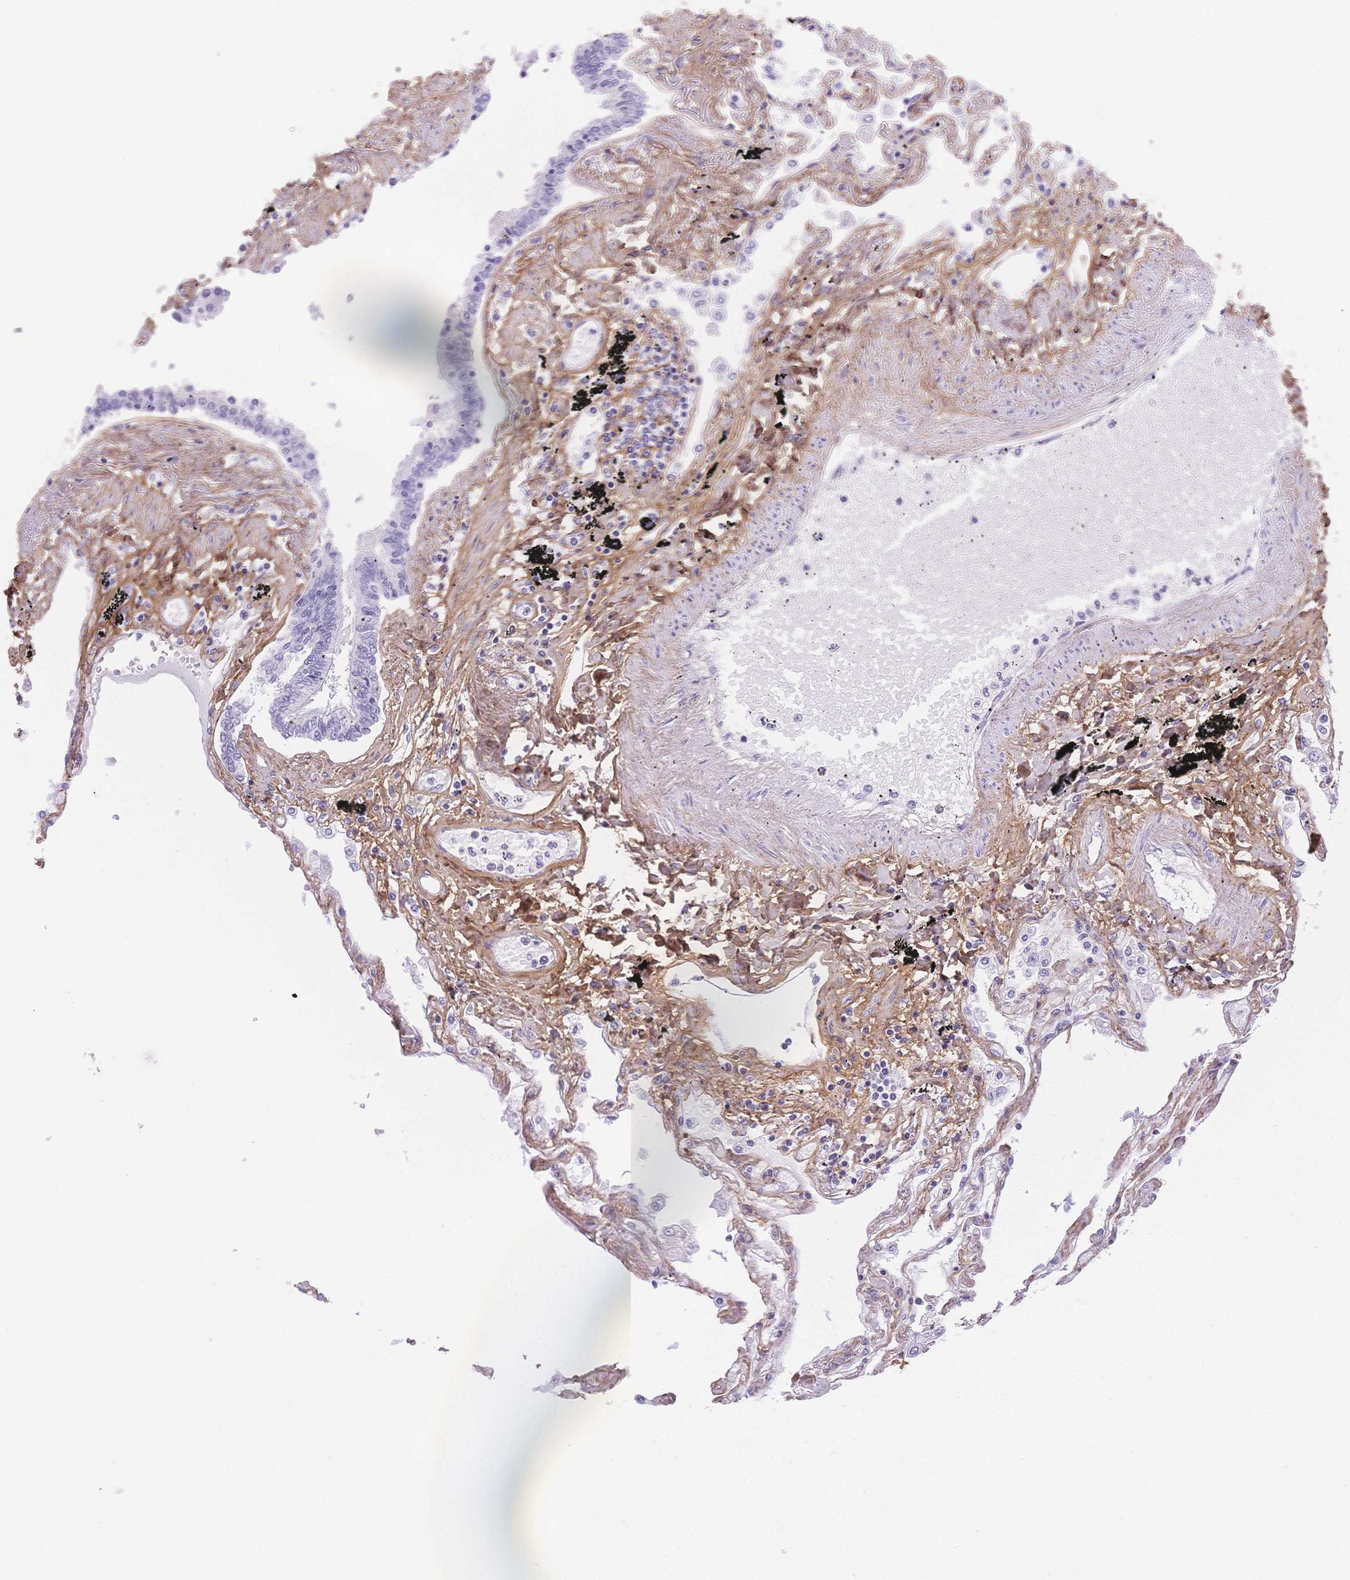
{"staining": {"intensity": "negative", "quantity": "none", "location": "none"}, "tissue": "lung", "cell_type": "Alveolar cells", "image_type": "normal", "snomed": [{"axis": "morphology", "description": "Normal tissue, NOS"}, {"axis": "morphology", "description": "Adenocarcinoma, NOS"}, {"axis": "topography", "description": "Cartilage tissue"}, {"axis": "topography", "description": "Lung"}], "caption": "Immunohistochemical staining of benign human lung reveals no significant staining in alveolar cells. (DAB (3,3'-diaminobenzidine) immunohistochemistry, high magnification).", "gene": "PDZD2", "patient": {"sex": "female", "age": 67}}